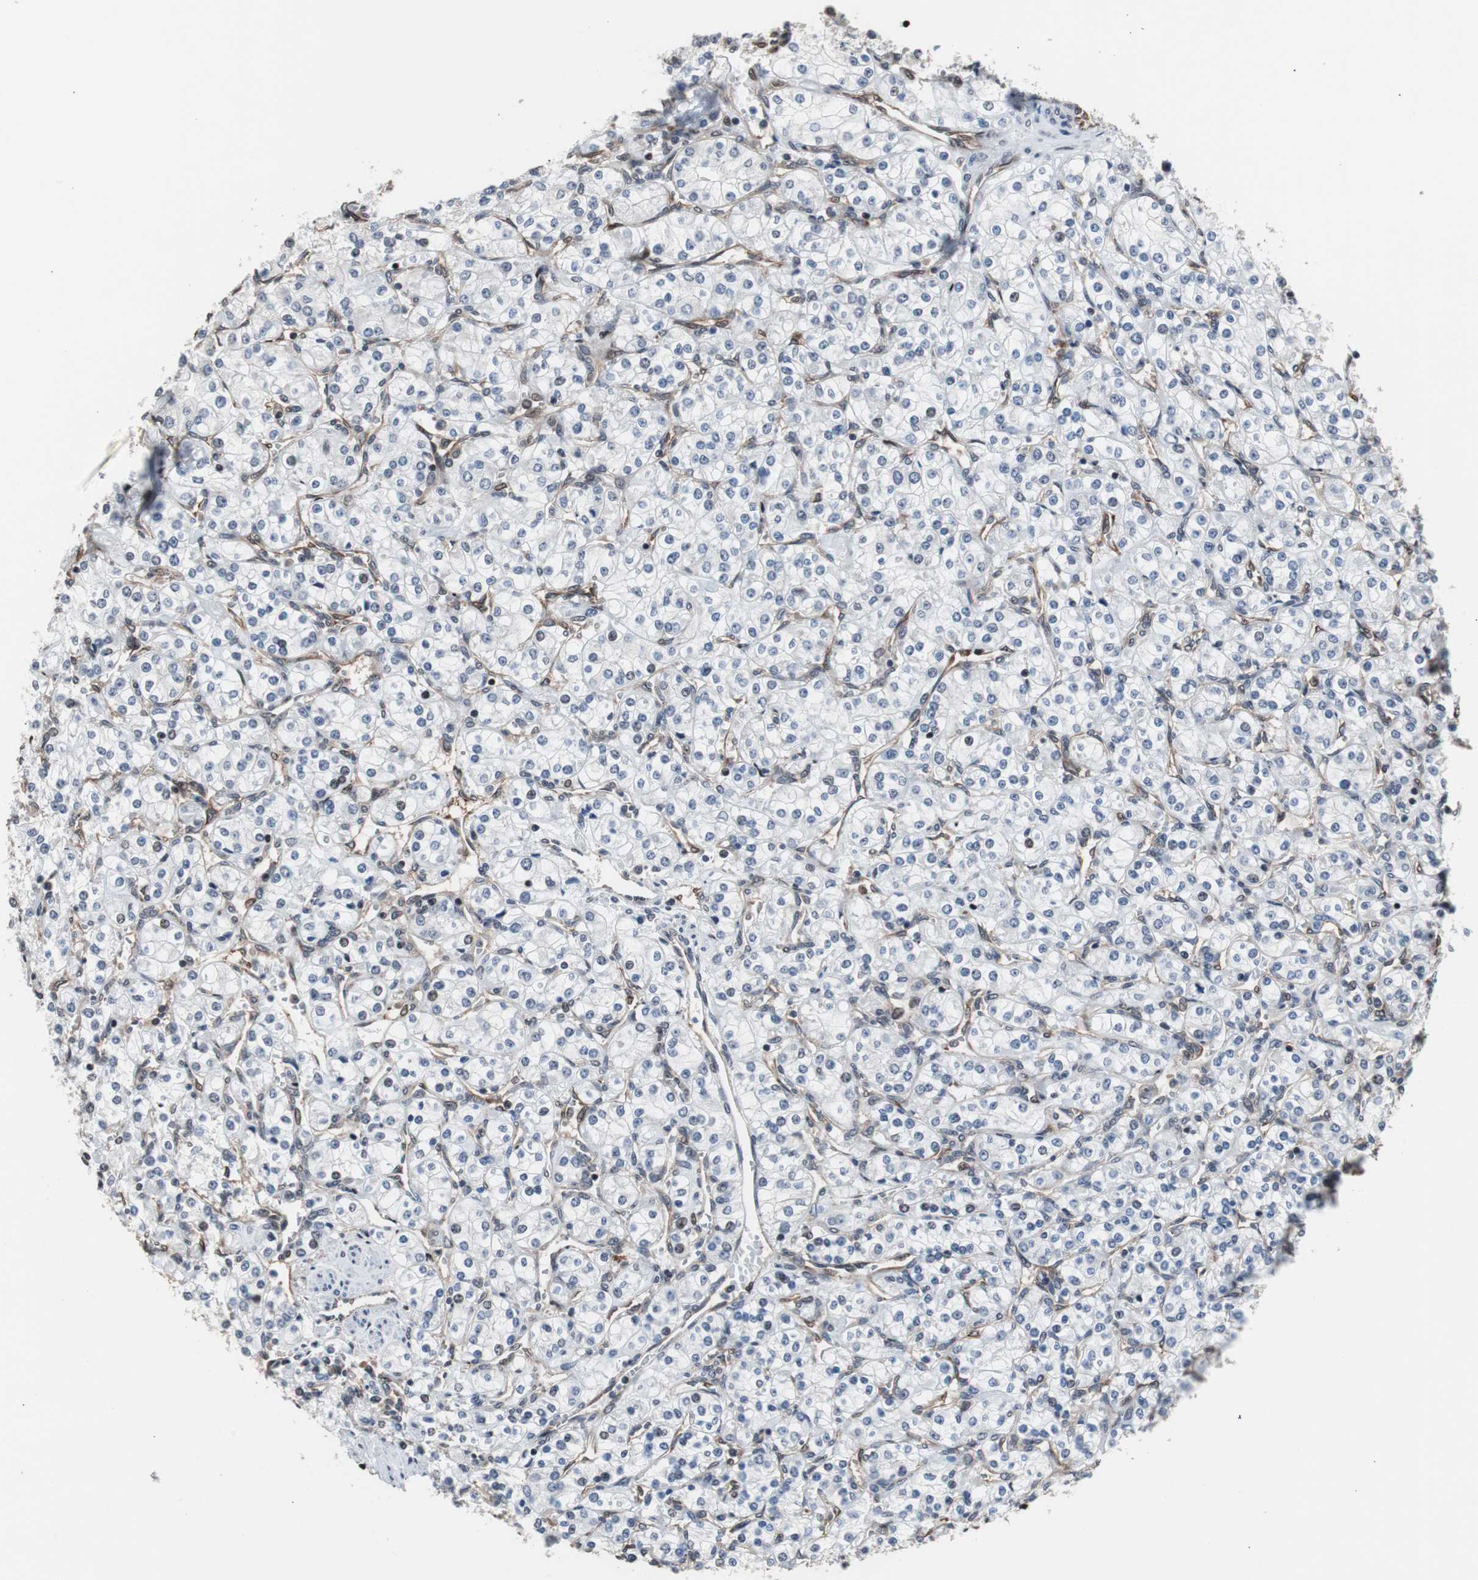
{"staining": {"intensity": "weak", "quantity": "<25%", "location": "nuclear"}, "tissue": "renal cancer", "cell_type": "Tumor cells", "image_type": "cancer", "snomed": [{"axis": "morphology", "description": "Adenocarcinoma, NOS"}, {"axis": "topography", "description": "Kidney"}], "caption": "The micrograph displays no significant positivity in tumor cells of renal cancer. Brightfield microscopy of immunohistochemistry stained with DAB (brown) and hematoxylin (blue), captured at high magnification.", "gene": "POGZ", "patient": {"sex": "male", "age": 77}}